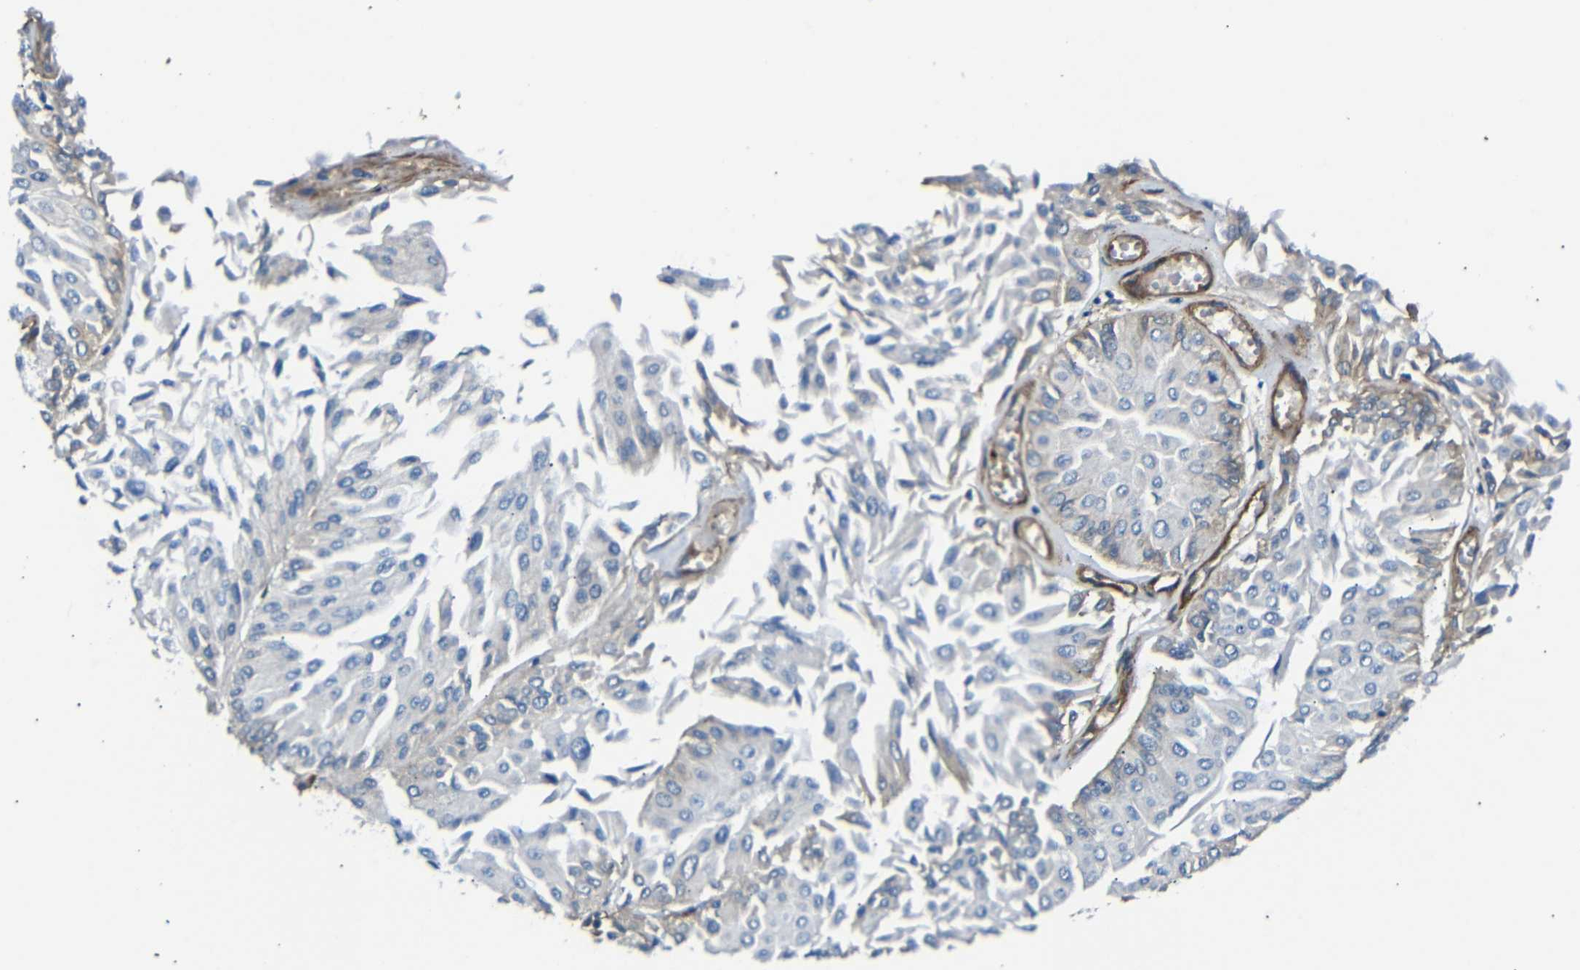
{"staining": {"intensity": "negative", "quantity": "none", "location": "none"}, "tissue": "urothelial cancer", "cell_type": "Tumor cells", "image_type": "cancer", "snomed": [{"axis": "morphology", "description": "Urothelial carcinoma, Low grade"}, {"axis": "topography", "description": "Urinary bladder"}], "caption": "Immunohistochemistry (IHC) of urothelial cancer displays no positivity in tumor cells.", "gene": "MYO1B", "patient": {"sex": "male", "age": 67}}